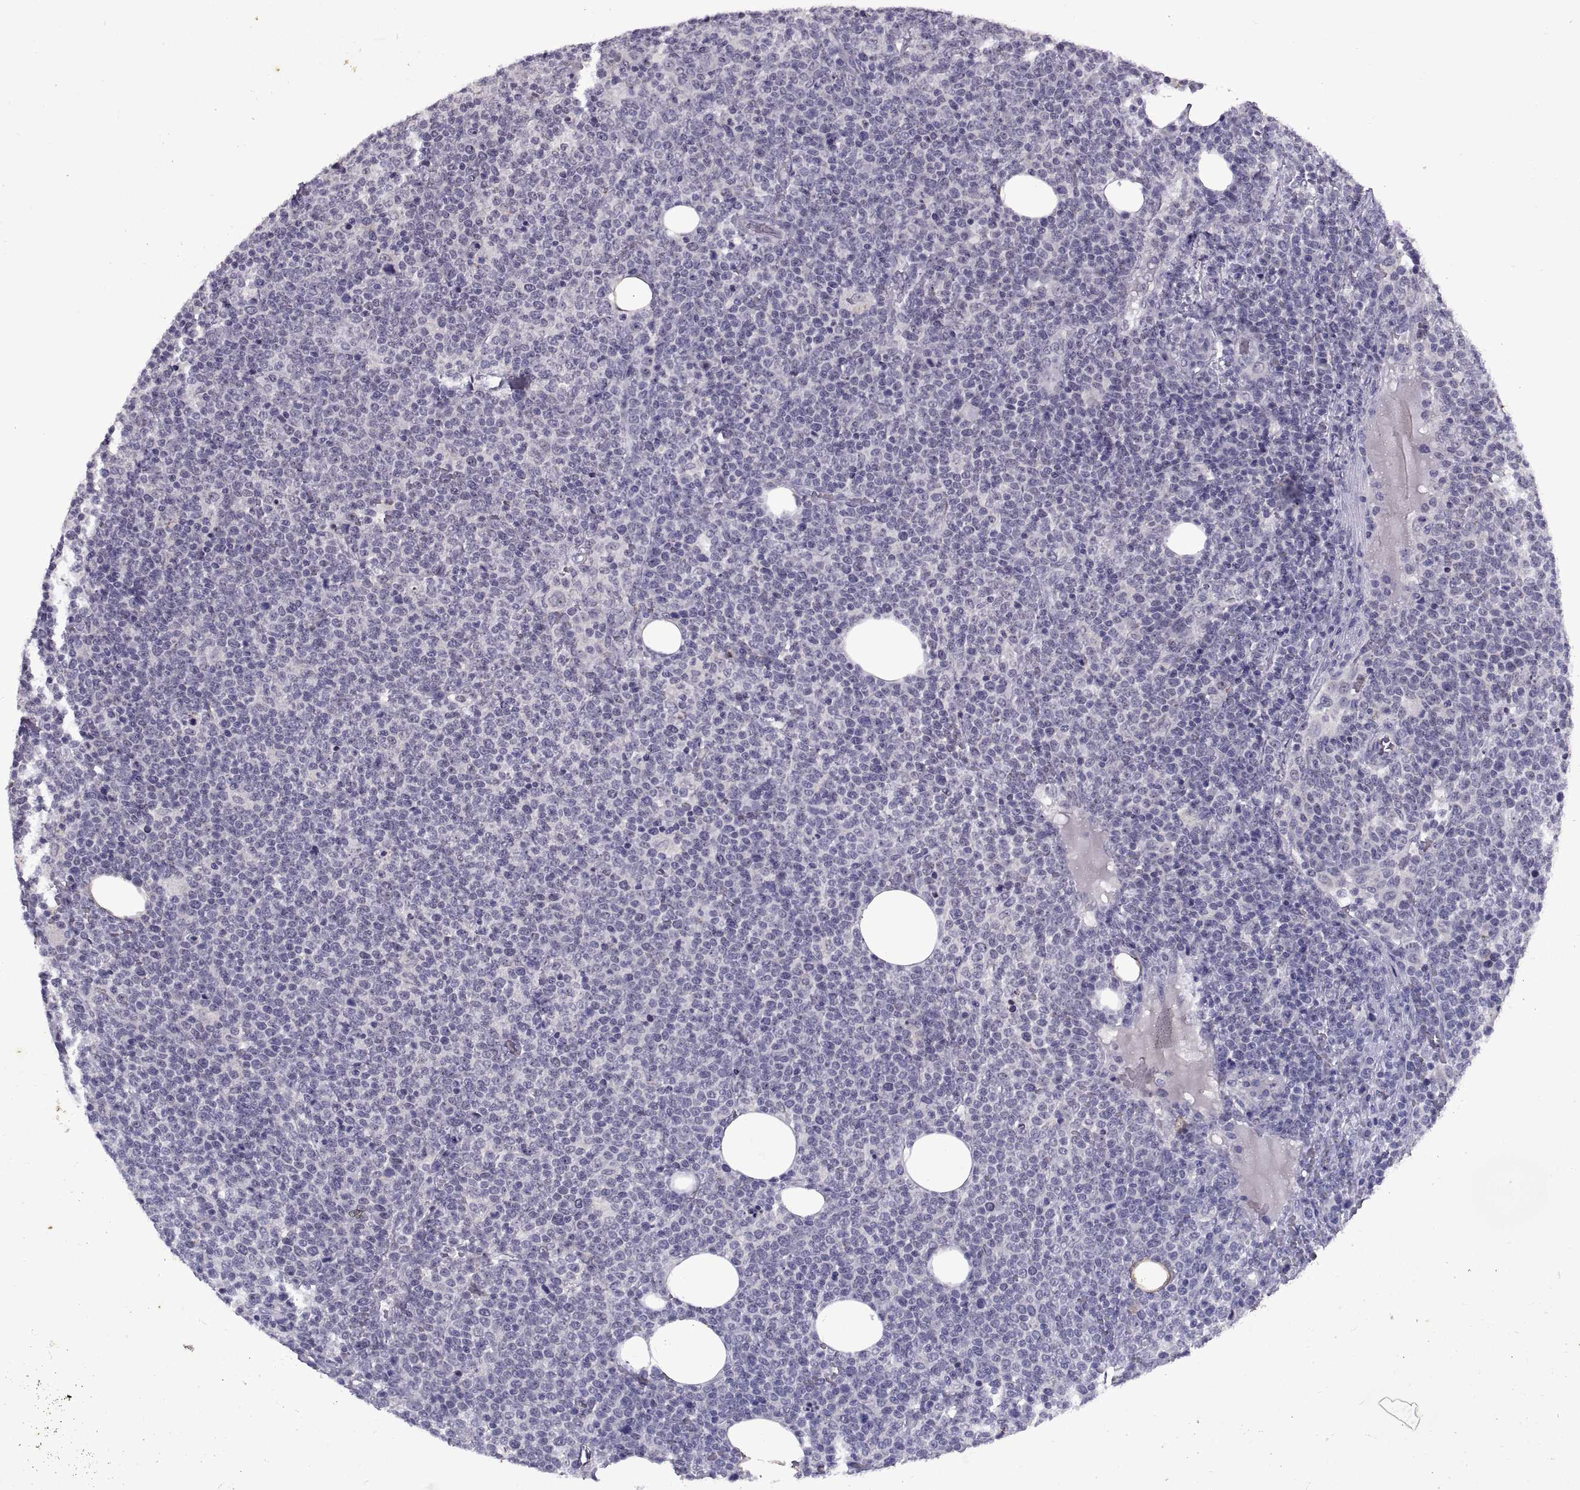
{"staining": {"intensity": "negative", "quantity": "none", "location": "none"}, "tissue": "lymphoma", "cell_type": "Tumor cells", "image_type": "cancer", "snomed": [{"axis": "morphology", "description": "Malignant lymphoma, non-Hodgkin's type, High grade"}, {"axis": "topography", "description": "Lymph node"}], "caption": "Tumor cells are negative for brown protein staining in lymphoma.", "gene": "SINHCAF", "patient": {"sex": "male", "age": 61}}